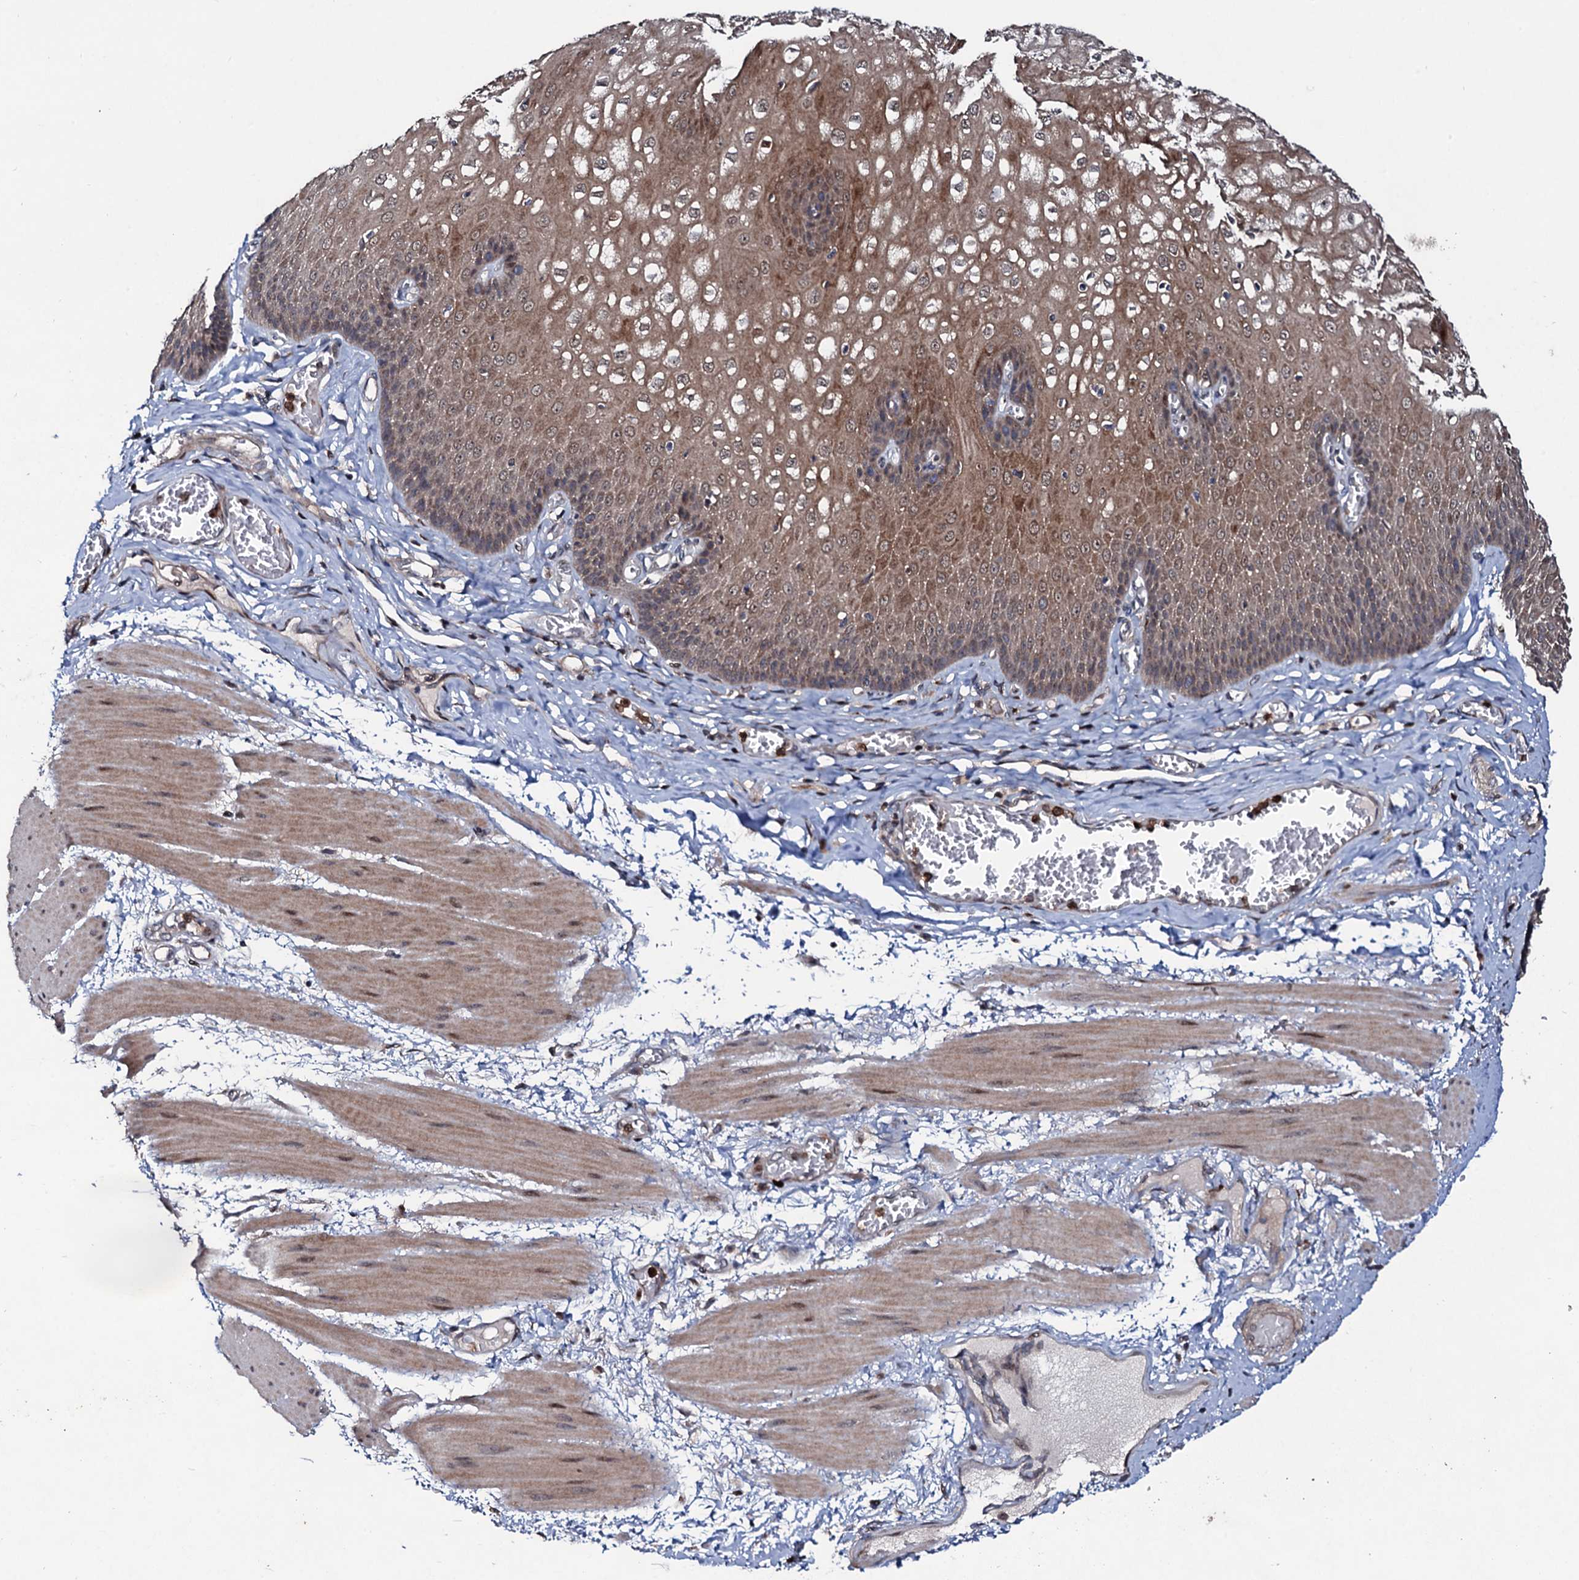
{"staining": {"intensity": "moderate", "quantity": ">75%", "location": "cytoplasmic/membranous"}, "tissue": "esophagus", "cell_type": "Squamous epithelial cells", "image_type": "normal", "snomed": [{"axis": "morphology", "description": "Normal tissue, NOS"}, {"axis": "topography", "description": "Esophagus"}], "caption": "Immunohistochemical staining of unremarkable esophagus exhibits >75% levels of moderate cytoplasmic/membranous protein positivity in about >75% of squamous epithelial cells.", "gene": "COG6", "patient": {"sex": "male", "age": 60}}